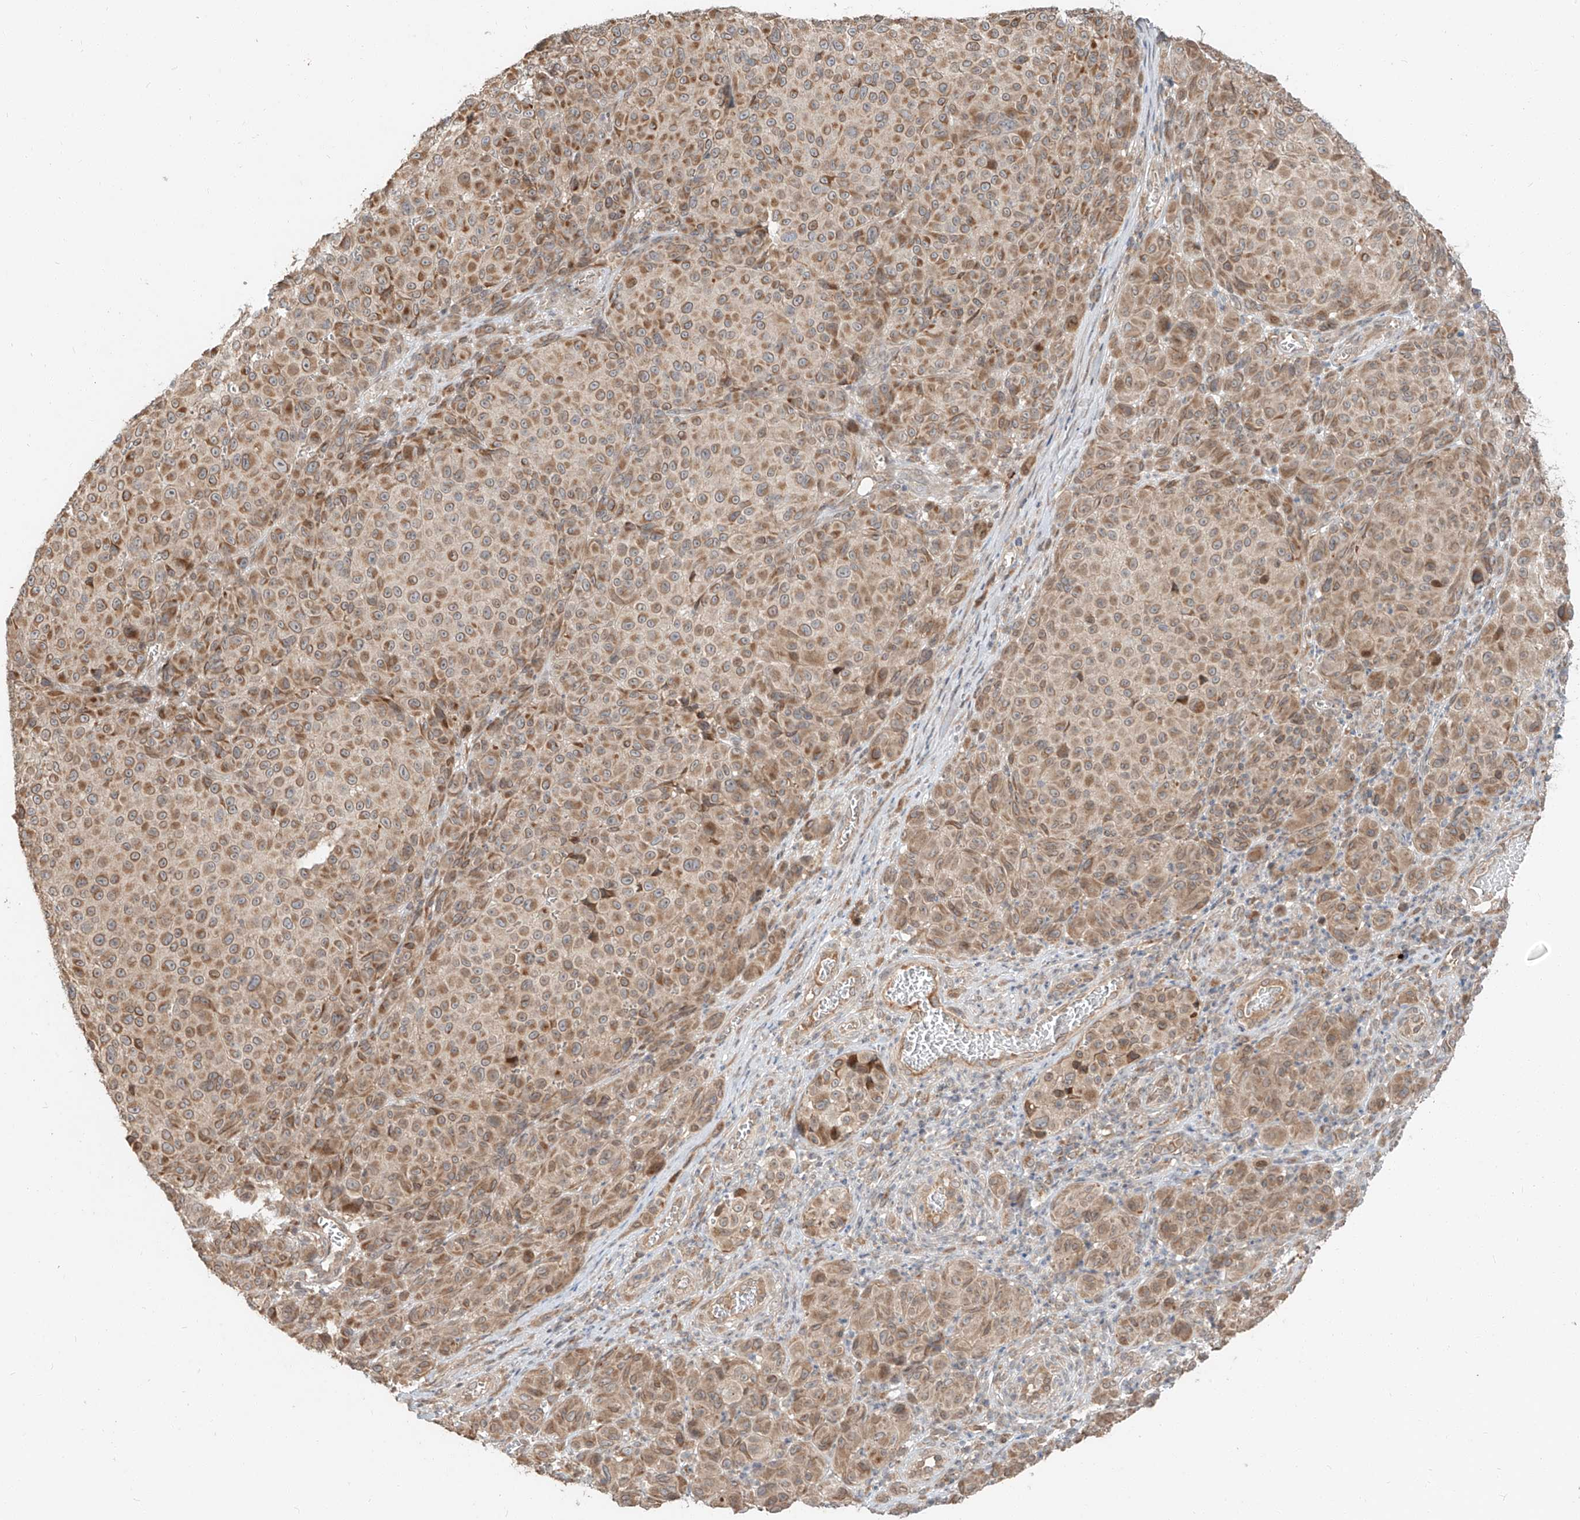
{"staining": {"intensity": "moderate", "quantity": ">75%", "location": "cytoplasmic/membranous"}, "tissue": "melanoma", "cell_type": "Tumor cells", "image_type": "cancer", "snomed": [{"axis": "morphology", "description": "Malignant melanoma, NOS"}, {"axis": "topography", "description": "Skin"}], "caption": "A high-resolution photomicrograph shows immunohistochemistry staining of melanoma, which exhibits moderate cytoplasmic/membranous staining in about >75% of tumor cells.", "gene": "STX19", "patient": {"sex": "male", "age": 73}}